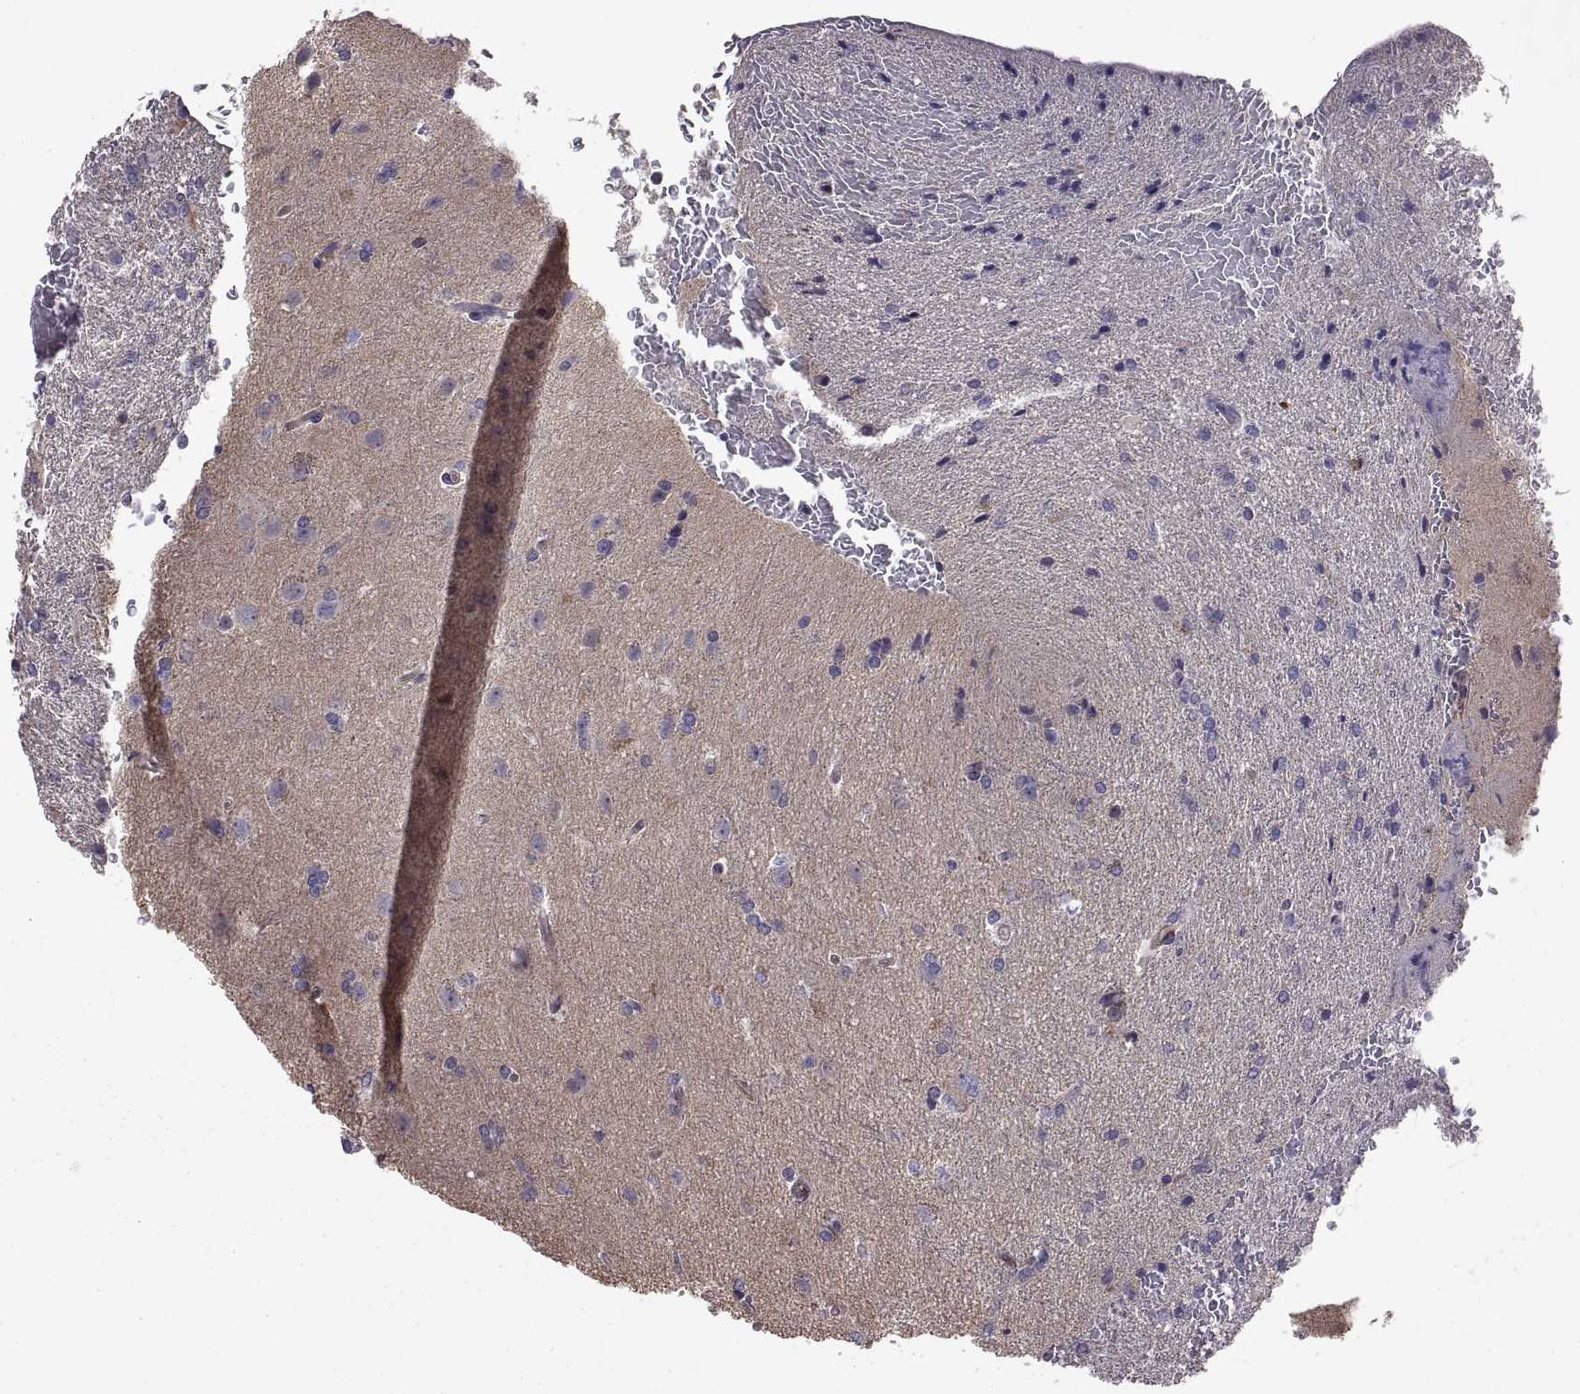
{"staining": {"intensity": "negative", "quantity": "none", "location": "none"}, "tissue": "glioma", "cell_type": "Tumor cells", "image_type": "cancer", "snomed": [{"axis": "morphology", "description": "Glioma, malignant, High grade"}, {"axis": "topography", "description": "Brain"}], "caption": "IHC photomicrograph of neoplastic tissue: high-grade glioma (malignant) stained with DAB displays no significant protein staining in tumor cells.", "gene": "ARSL", "patient": {"sex": "male", "age": 68}}